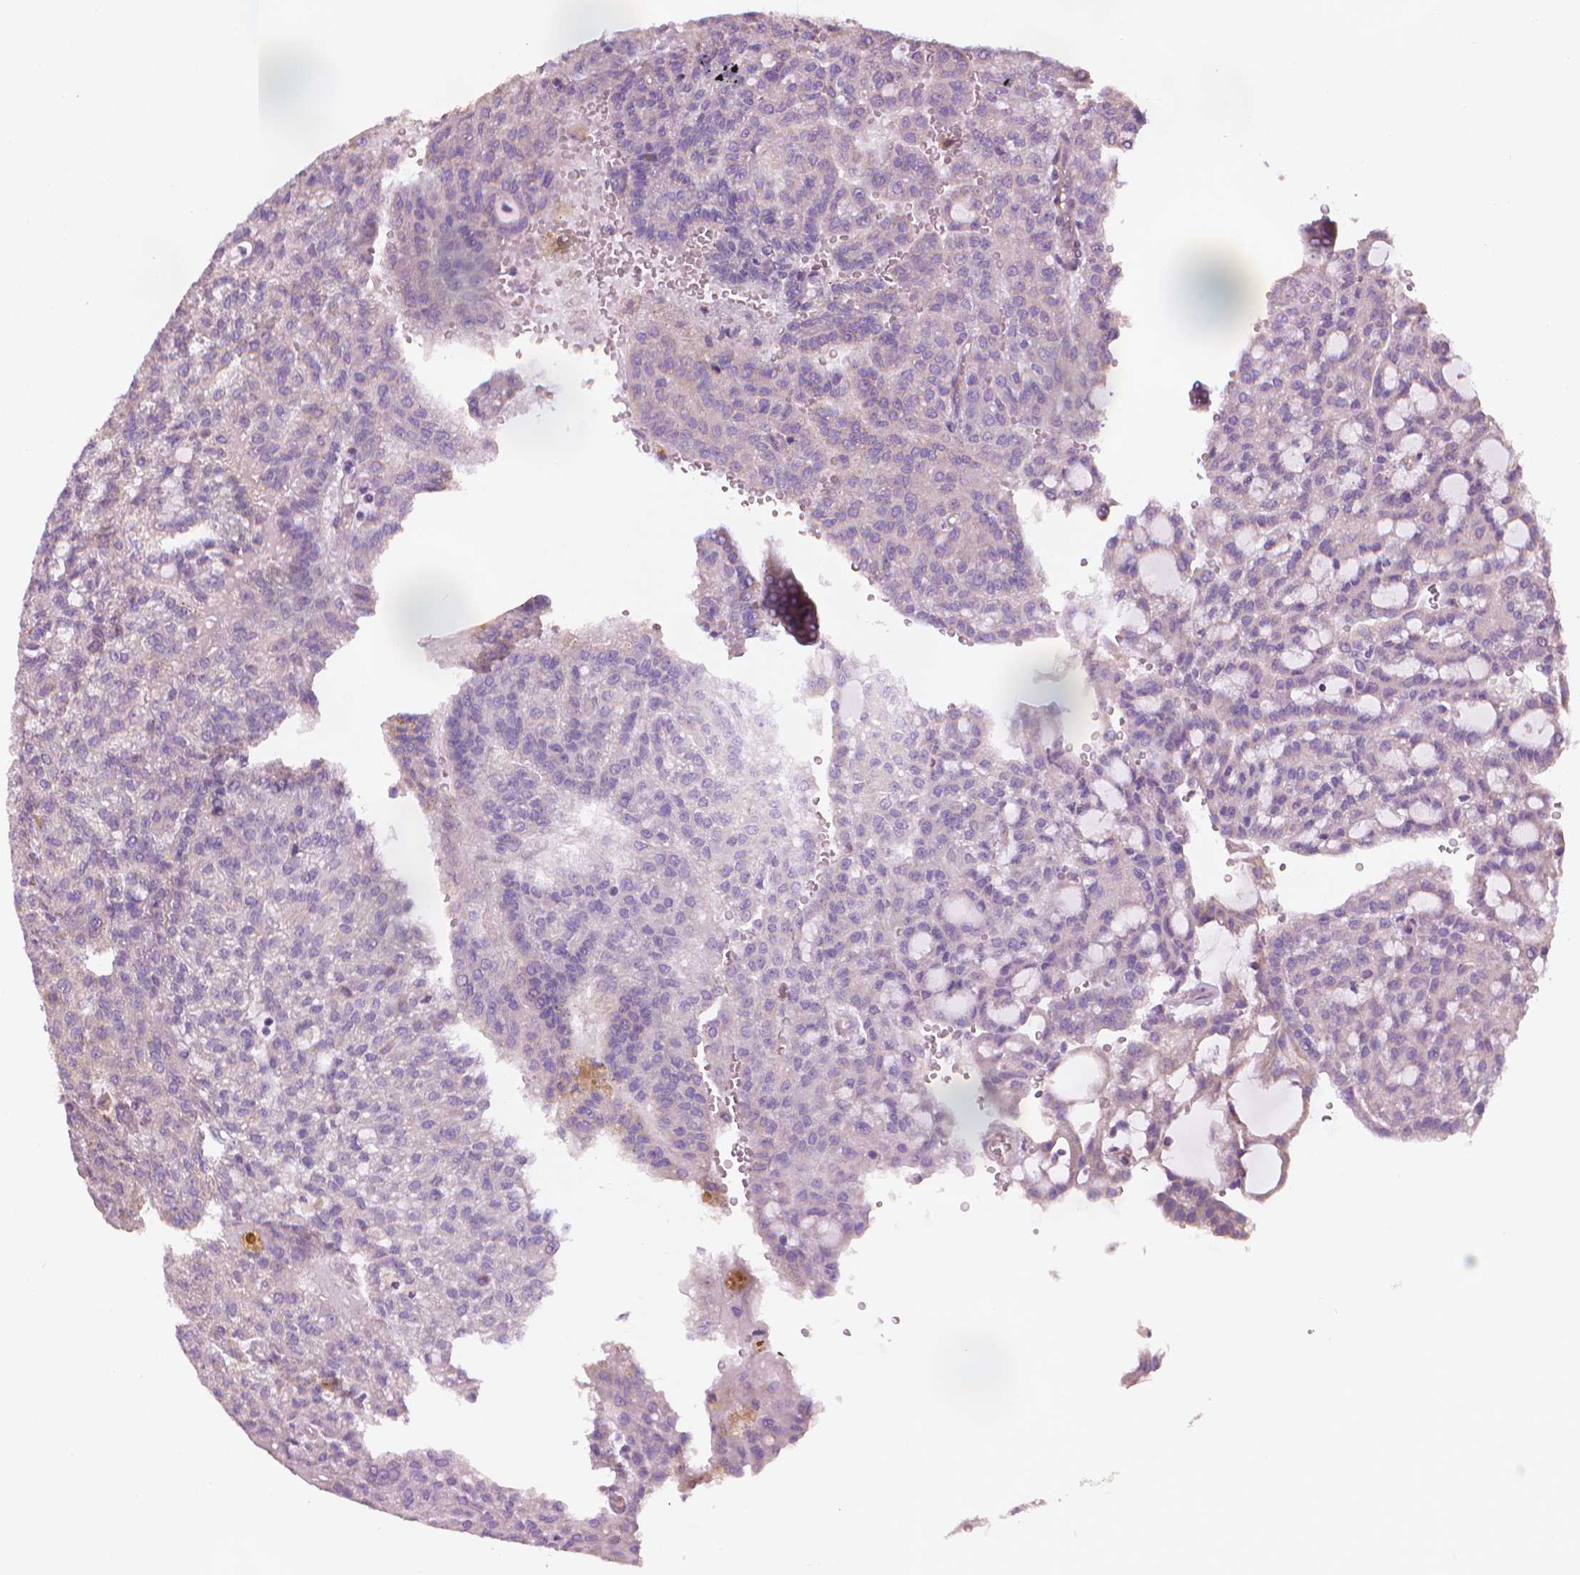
{"staining": {"intensity": "negative", "quantity": "none", "location": "none"}, "tissue": "renal cancer", "cell_type": "Tumor cells", "image_type": "cancer", "snomed": [{"axis": "morphology", "description": "Adenocarcinoma, NOS"}, {"axis": "topography", "description": "Kidney"}], "caption": "The immunohistochemistry (IHC) image has no significant expression in tumor cells of renal cancer tissue. (DAB immunohistochemistry visualized using brightfield microscopy, high magnification).", "gene": "TTC29", "patient": {"sex": "male", "age": 63}}